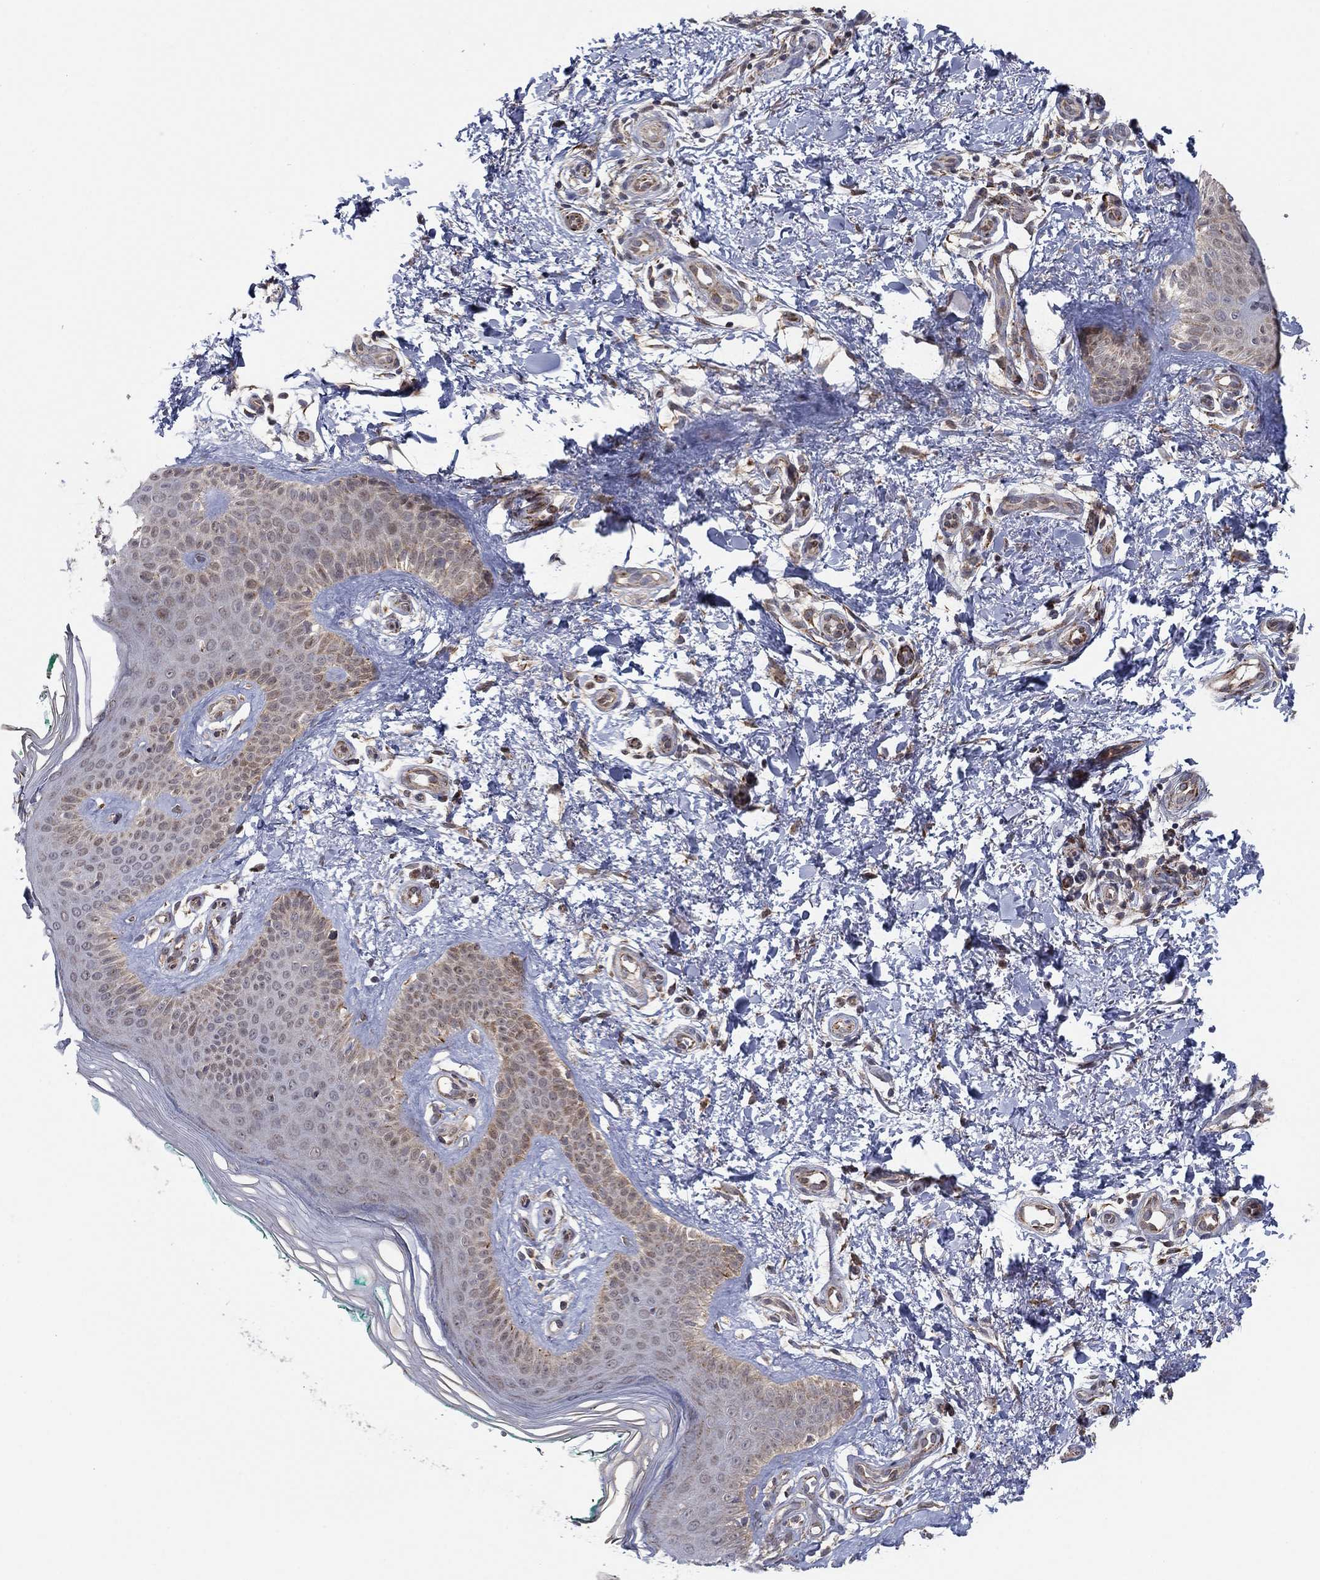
{"staining": {"intensity": "negative", "quantity": "none", "location": "none"}, "tissue": "skin", "cell_type": "Fibroblasts", "image_type": "normal", "snomed": [{"axis": "morphology", "description": "Normal tissue, NOS"}, {"axis": "morphology", "description": "Inflammation, NOS"}, {"axis": "morphology", "description": "Fibrosis, NOS"}, {"axis": "topography", "description": "Skin"}], "caption": "The photomicrograph reveals no staining of fibroblasts in unremarkable skin.", "gene": "ZNF395", "patient": {"sex": "male", "age": 71}}